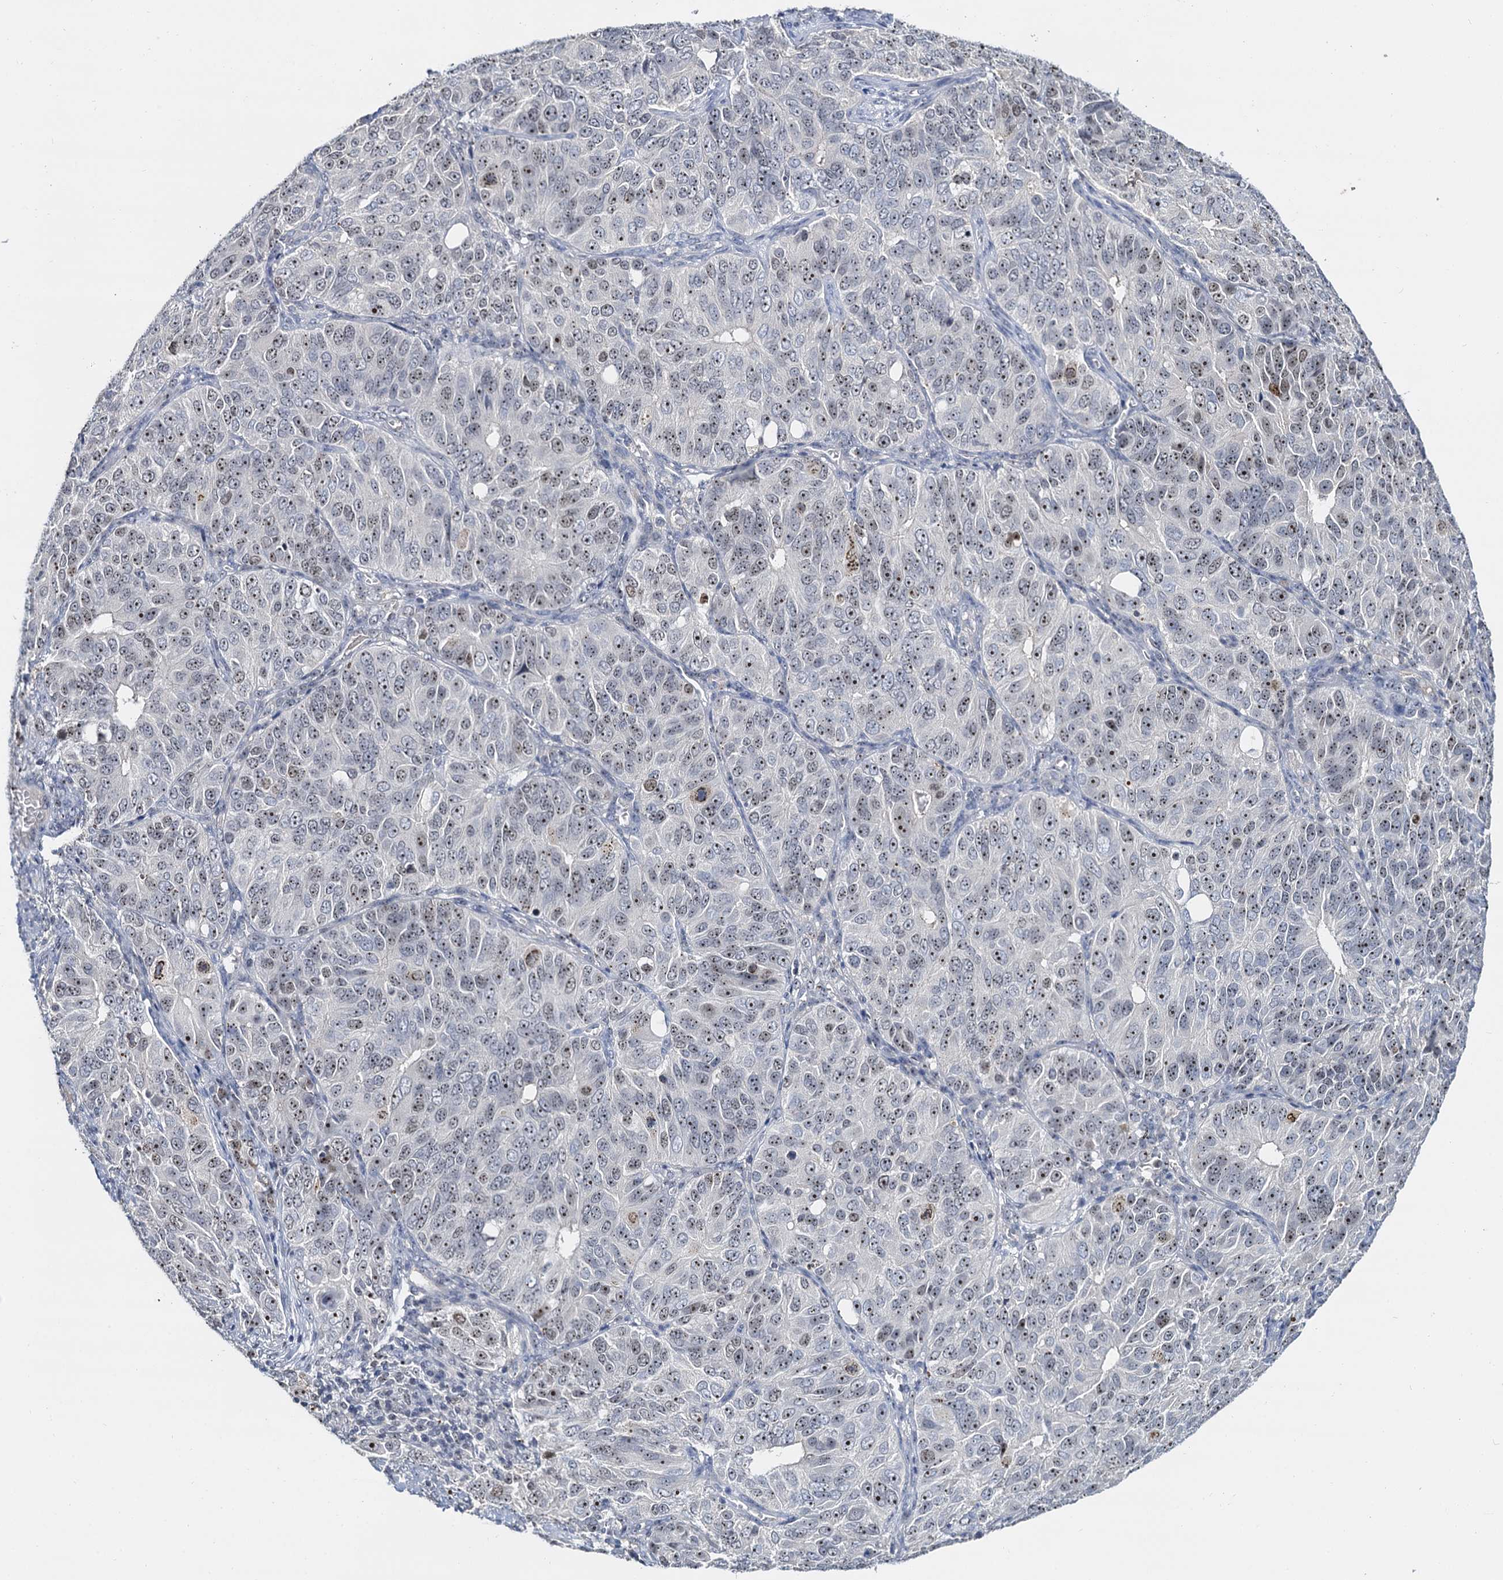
{"staining": {"intensity": "weak", "quantity": ">75%", "location": "nuclear"}, "tissue": "ovarian cancer", "cell_type": "Tumor cells", "image_type": "cancer", "snomed": [{"axis": "morphology", "description": "Carcinoma, endometroid"}, {"axis": "topography", "description": "Ovary"}], "caption": "Immunohistochemistry of ovarian endometroid carcinoma exhibits low levels of weak nuclear staining in about >75% of tumor cells.", "gene": "NOP2", "patient": {"sex": "female", "age": 51}}